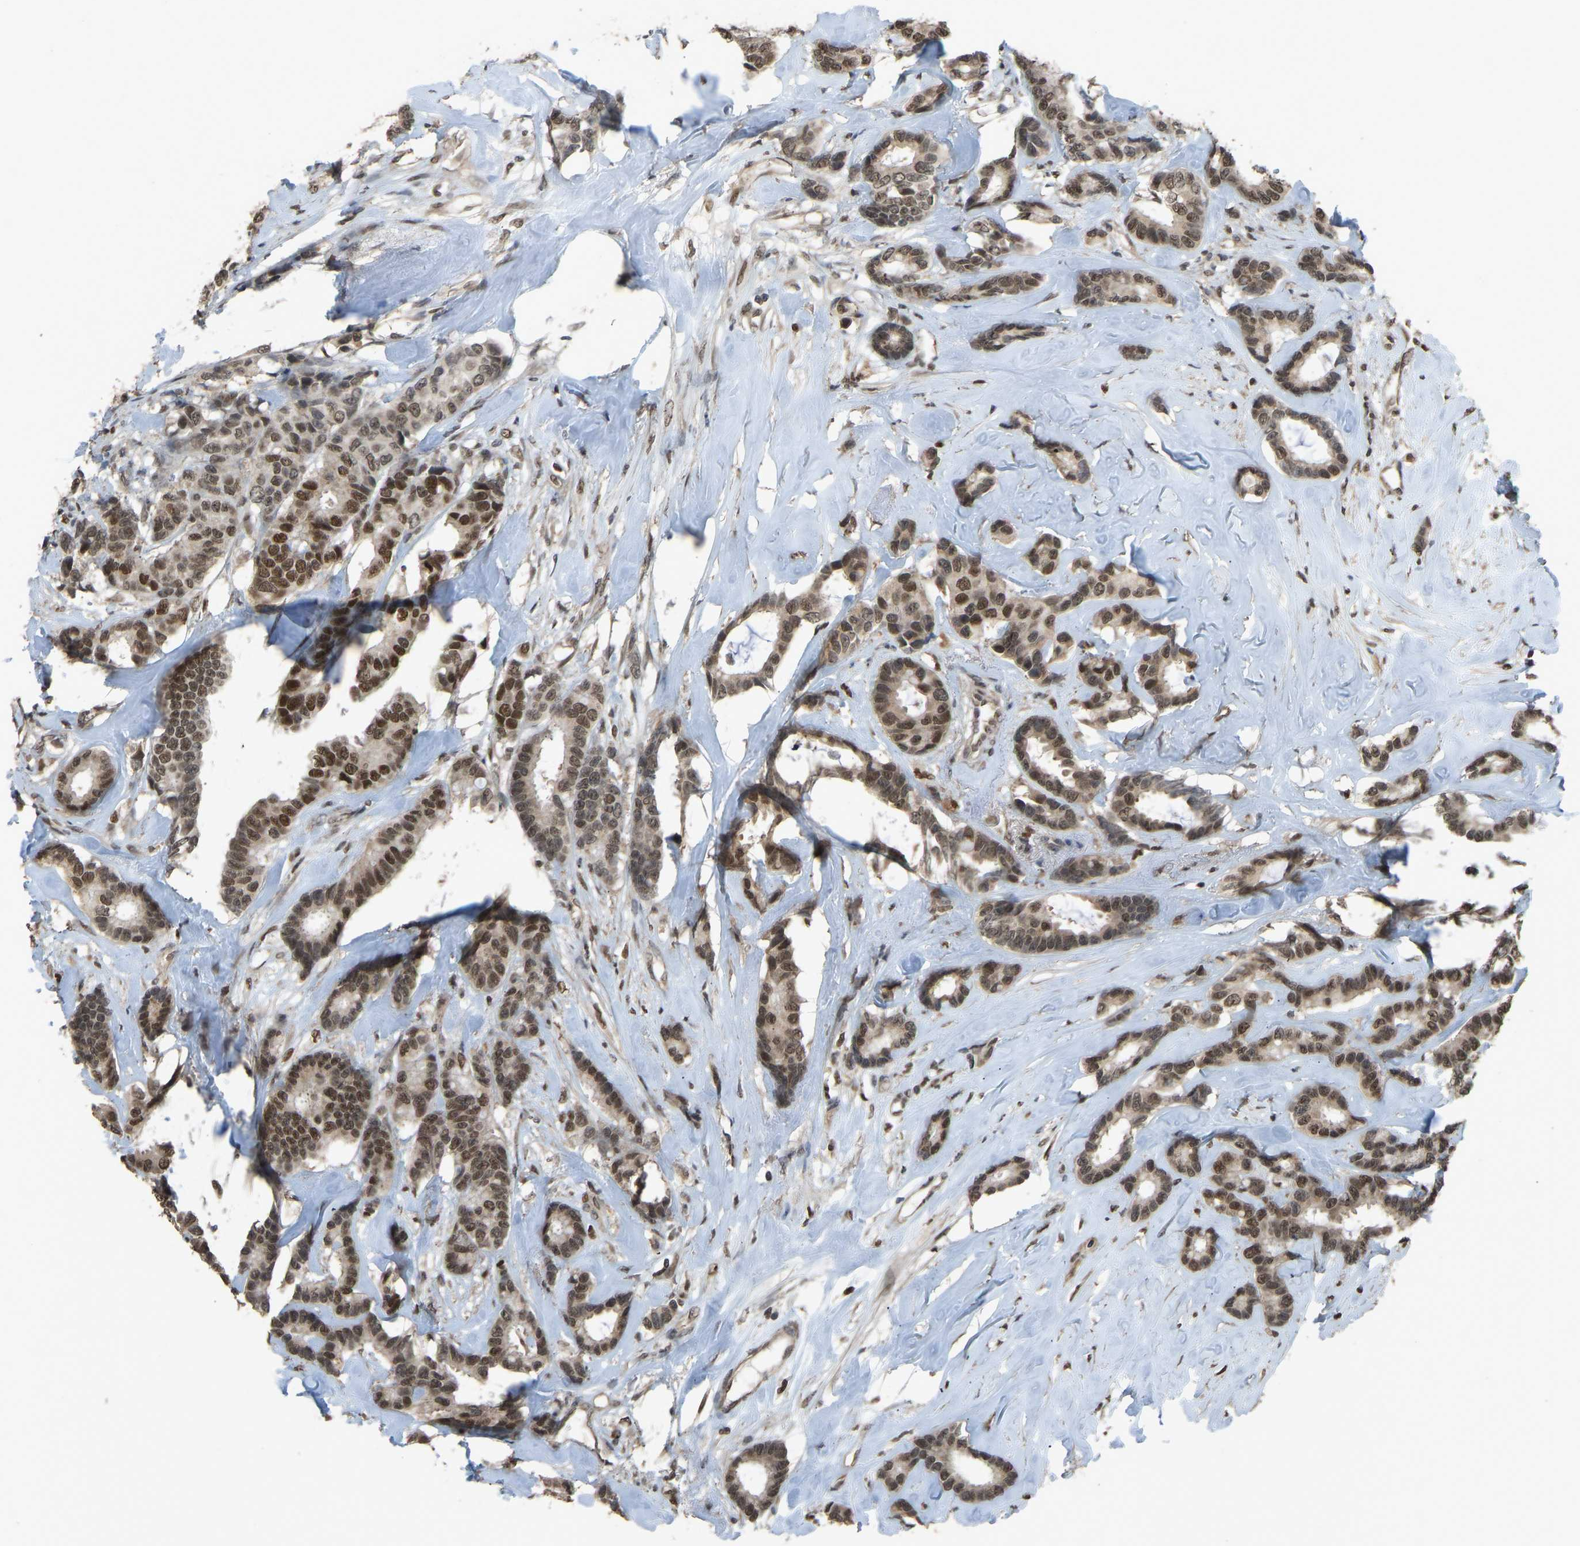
{"staining": {"intensity": "moderate", "quantity": ">75%", "location": "nuclear"}, "tissue": "breast cancer", "cell_type": "Tumor cells", "image_type": "cancer", "snomed": [{"axis": "morphology", "description": "Duct carcinoma"}, {"axis": "topography", "description": "Breast"}], "caption": "Immunohistochemical staining of human breast intraductal carcinoma reveals medium levels of moderate nuclear staining in about >75% of tumor cells.", "gene": "KPNA6", "patient": {"sex": "female", "age": 87}}